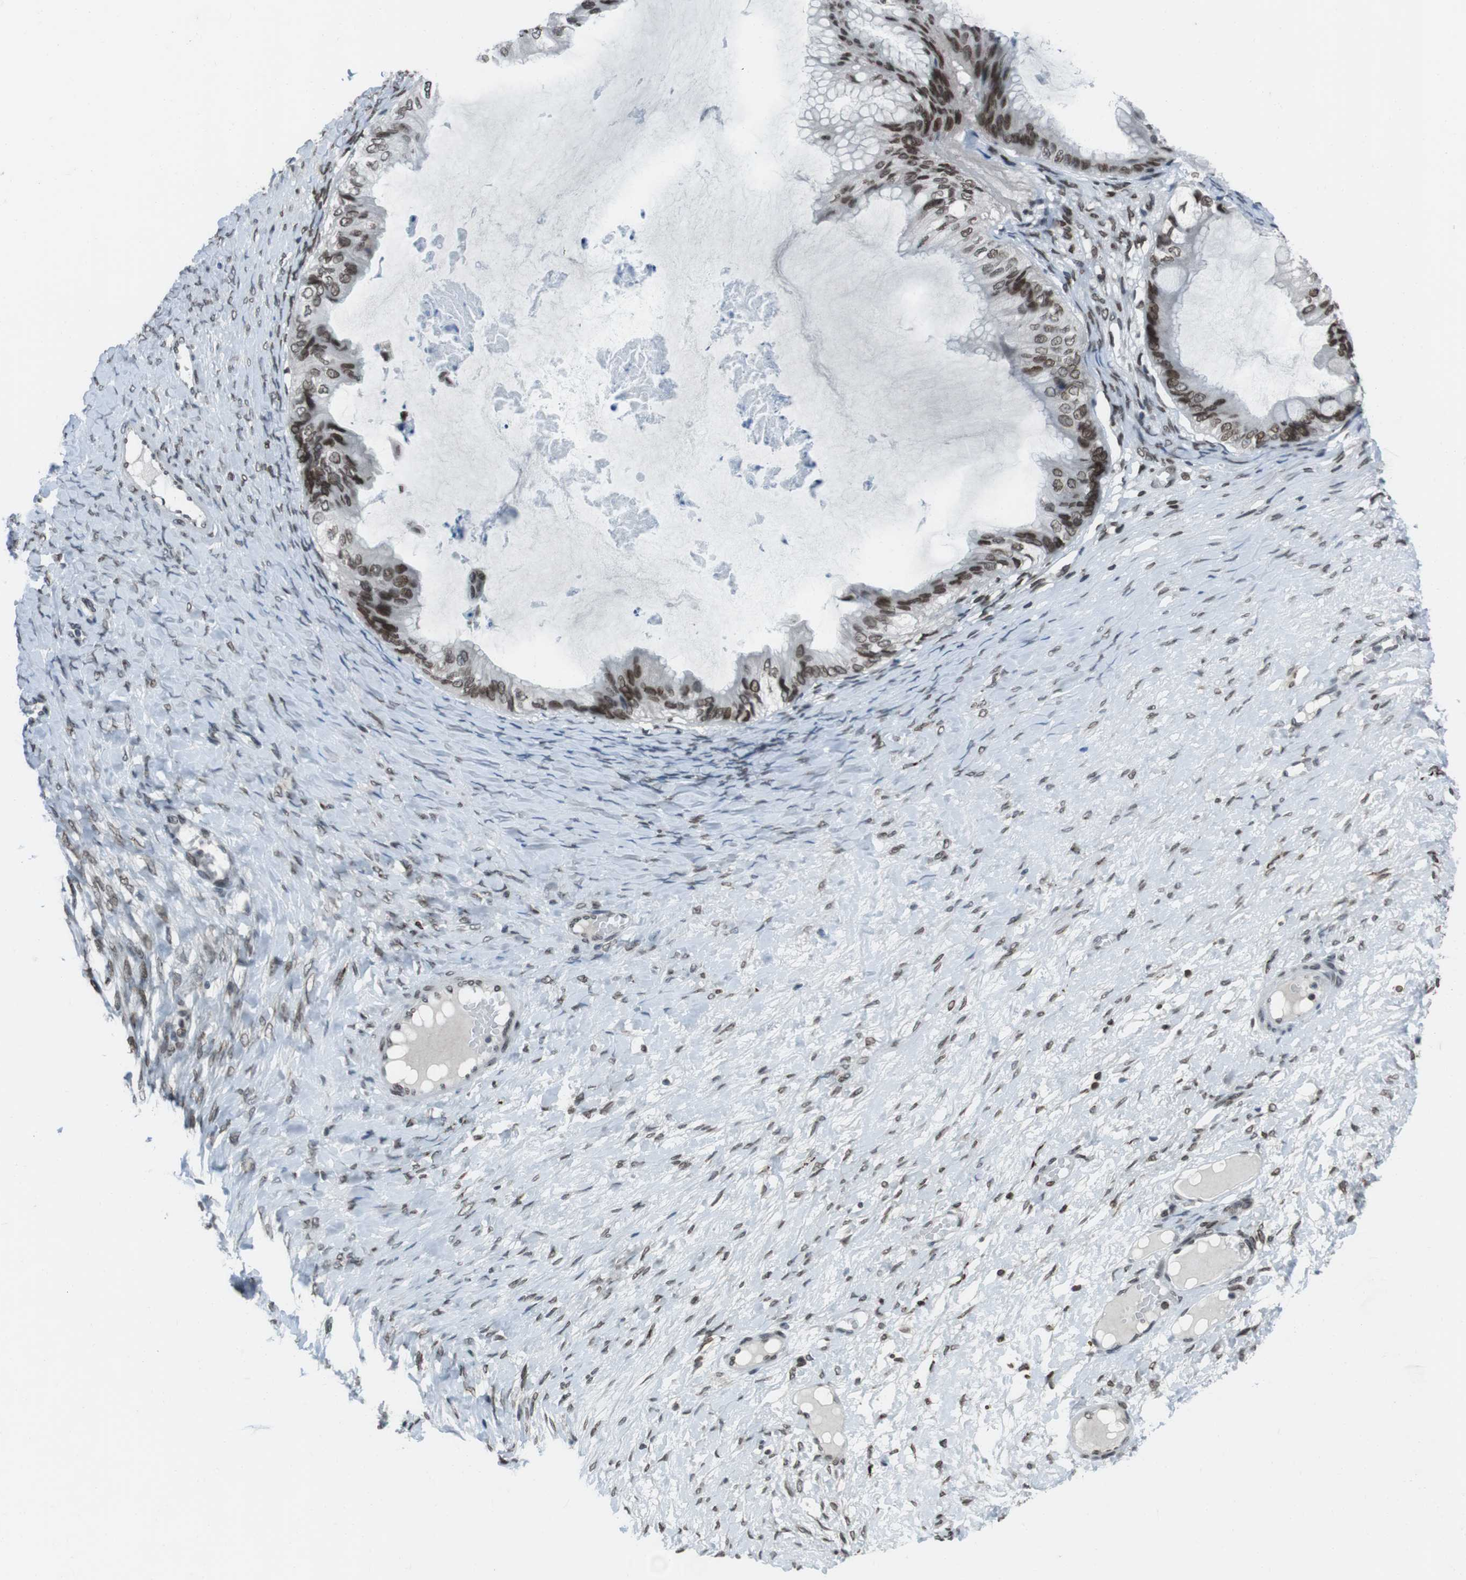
{"staining": {"intensity": "strong", "quantity": ">75%", "location": "nuclear"}, "tissue": "ovarian cancer", "cell_type": "Tumor cells", "image_type": "cancer", "snomed": [{"axis": "morphology", "description": "Cystadenocarcinoma, mucinous, NOS"}, {"axis": "topography", "description": "Ovary"}], "caption": "Strong nuclear protein positivity is identified in approximately >75% of tumor cells in ovarian mucinous cystadenocarcinoma. (IHC, brightfield microscopy, high magnification).", "gene": "MAD1L1", "patient": {"sex": "female", "age": 61}}